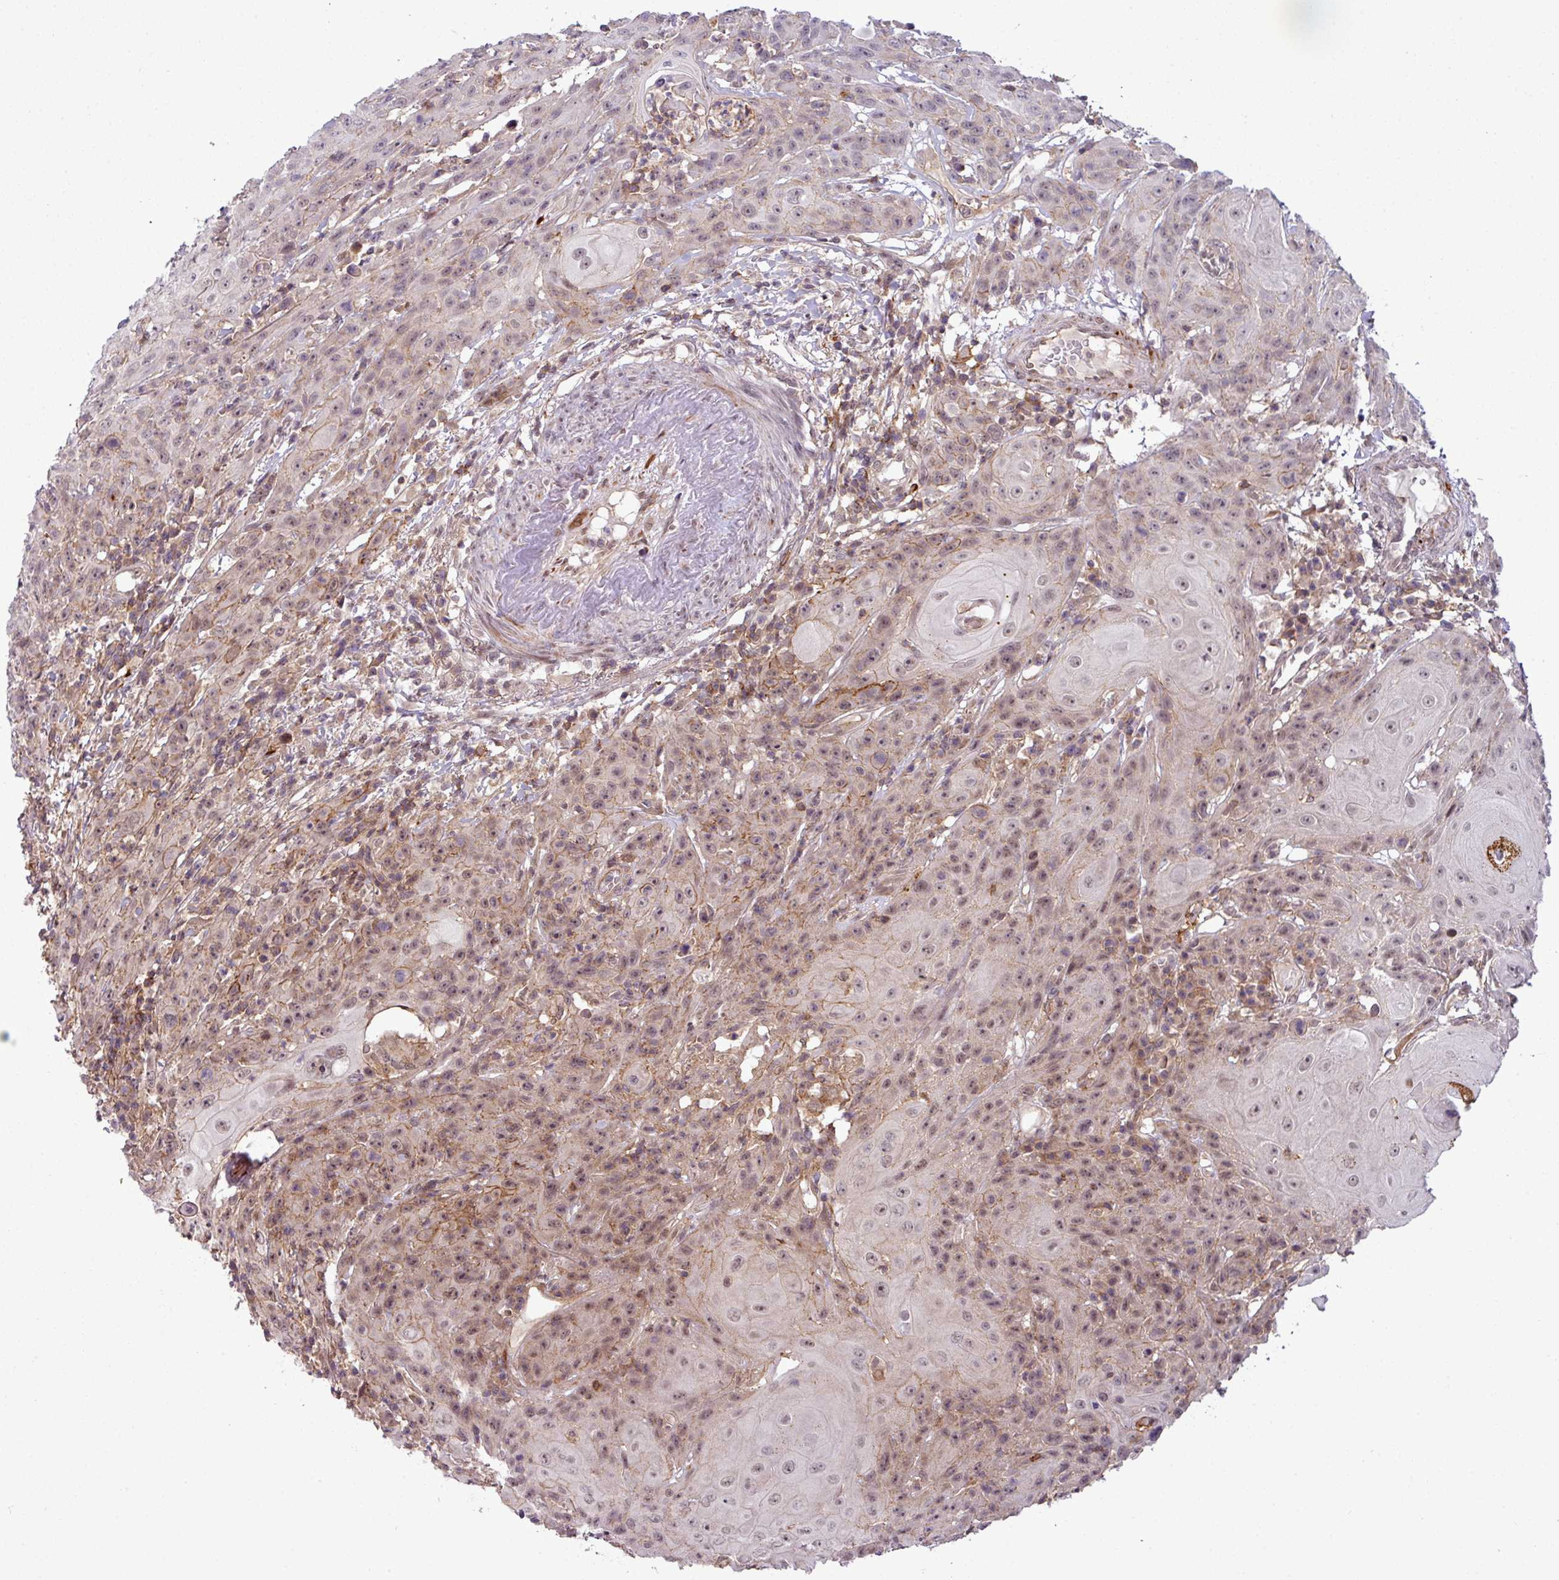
{"staining": {"intensity": "weak", "quantity": "<25%", "location": "cytoplasmic/membranous,nuclear"}, "tissue": "head and neck cancer", "cell_type": "Tumor cells", "image_type": "cancer", "snomed": [{"axis": "morphology", "description": "Squamous cell carcinoma, NOS"}, {"axis": "topography", "description": "Skin"}, {"axis": "topography", "description": "Head-Neck"}], "caption": "Immunohistochemical staining of squamous cell carcinoma (head and neck) exhibits no significant positivity in tumor cells.", "gene": "ZC2HC1C", "patient": {"sex": "male", "age": 80}}